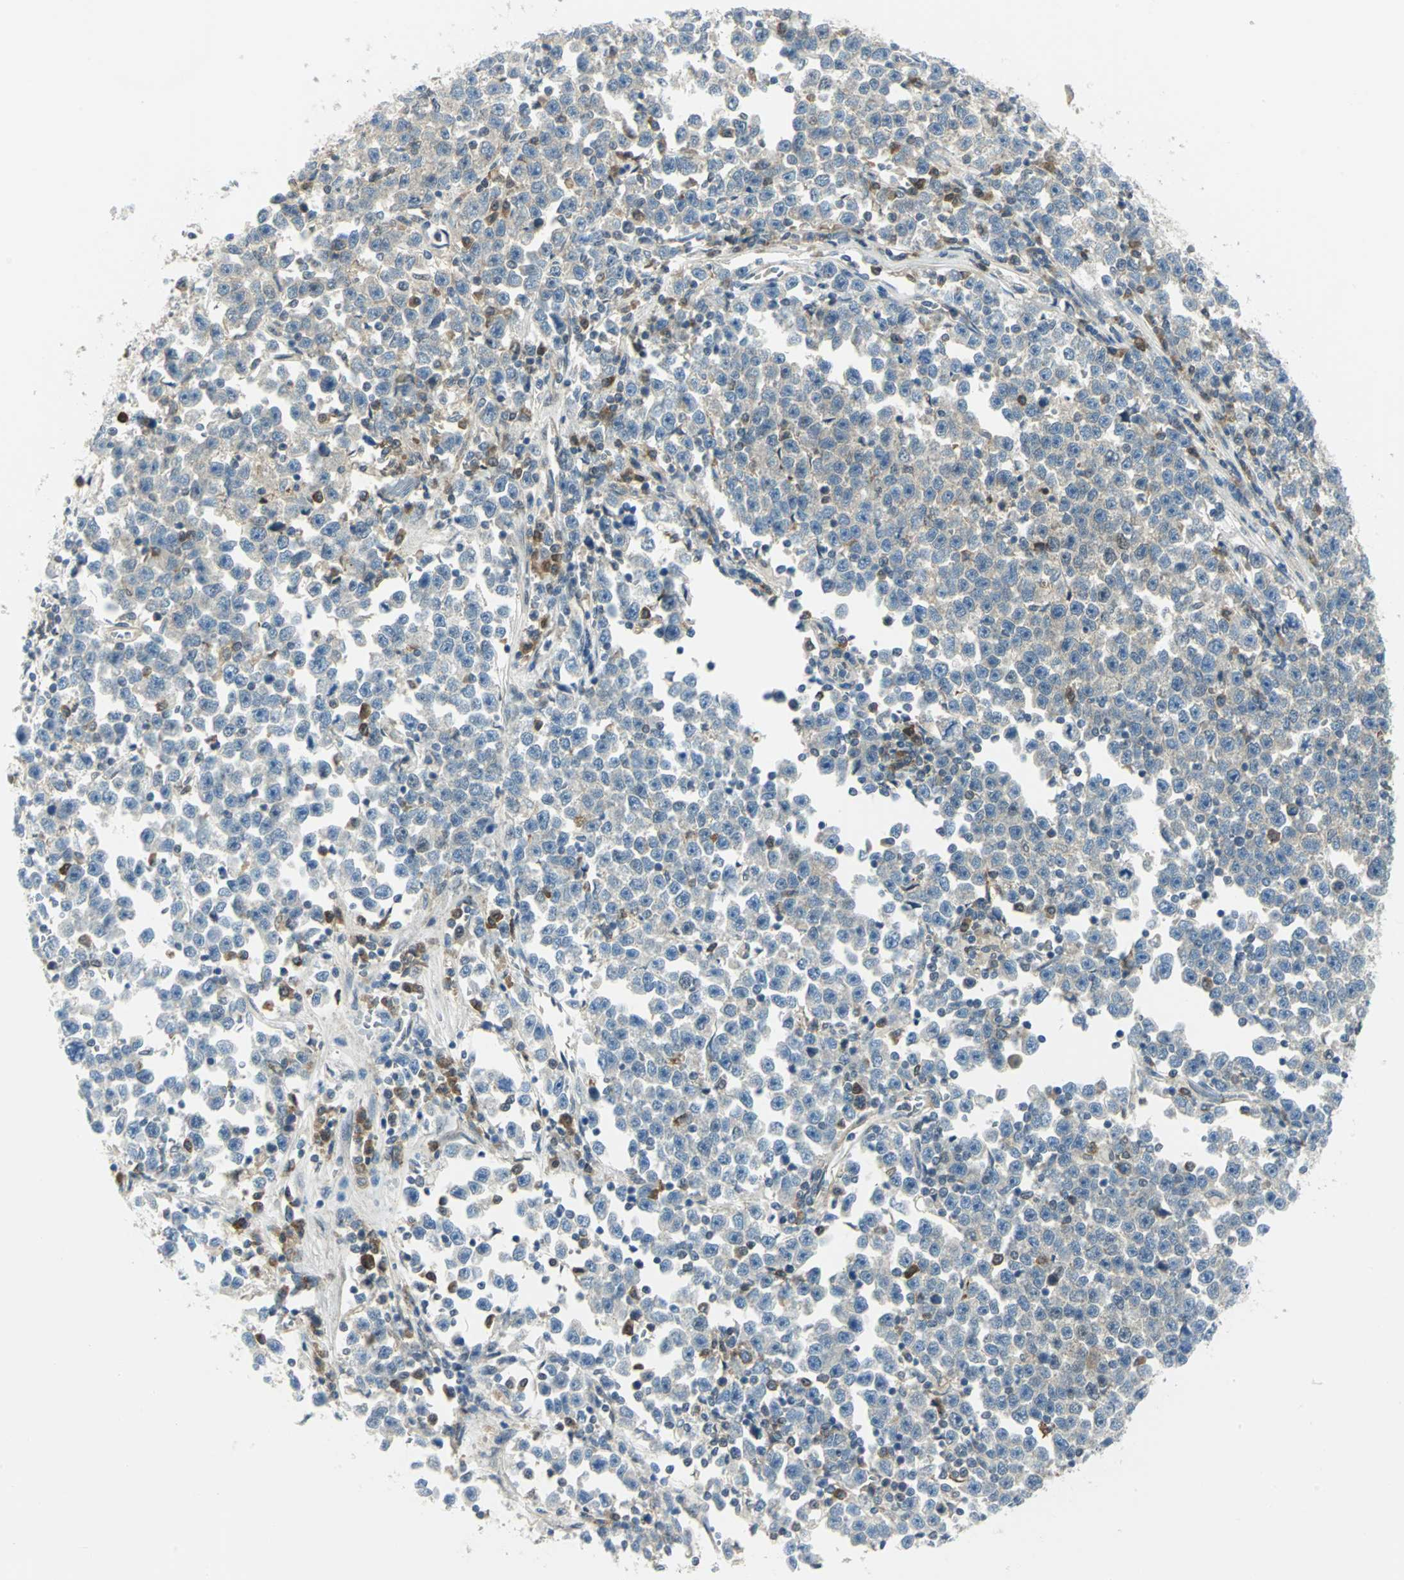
{"staining": {"intensity": "negative", "quantity": "none", "location": "none"}, "tissue": "testis cancer", "cell_type": "Tumor cells", "image_type": "cancer", "snomed": [{"axis": "morphology", "description": "Seminoma, NOS"}, {"axis": "topography", "description": "Testis"}], "caption": "High power microscopy image of an immunohistochemistry photomicrograph of testis cancer, revealing no significant staining in tumor cells. The staining was performed using DAB (3,3'-diaminobenzidine) to visualize the protein expression in brown, while the nuclei were stained in blue with hematoxylin (Magnification: 20x).", "gene": "ALDOA", "patient": {"sex": "male", "age": 43}}